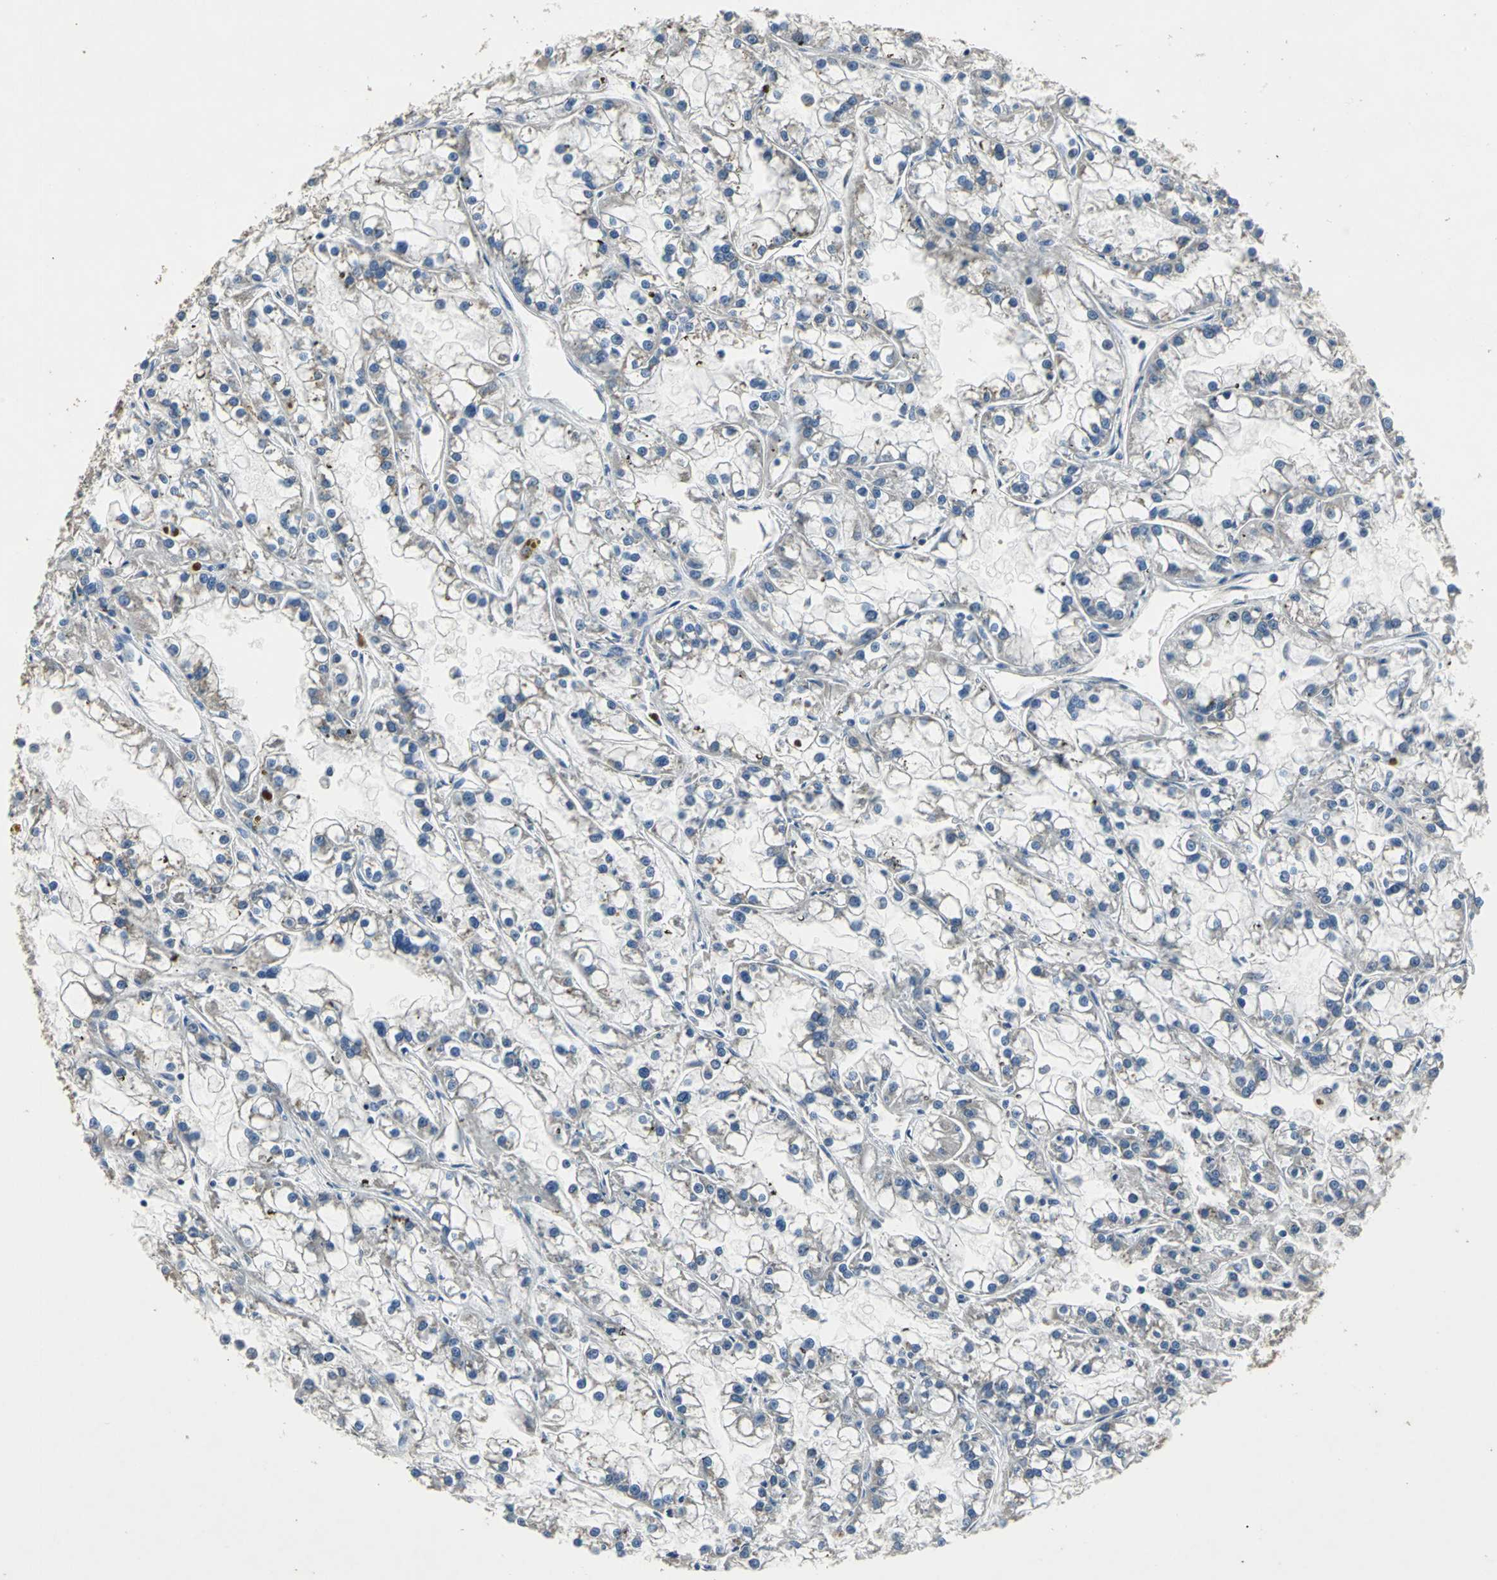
{"staining": {"intensity": "weak", "quantity": ">75%", "location": "cytoplasmic/membranous"}, "tissue": "renal cancer", "cell_type": "Tumor cells", "image_type": "cancer", "snomed": [{"axis": "morphology", "description": "Adenocarcinoma, NOS"}, {"axis": "topography", "description": "Kidney"}], "caption": "Renal cancer stained for a protein (brown) demonstrates weak cytoplasmic/membranous positive positivity in approximately >75% of tumor cells.", "gene": "OCLN", "patient": {"sex": "female", "age": 52}}